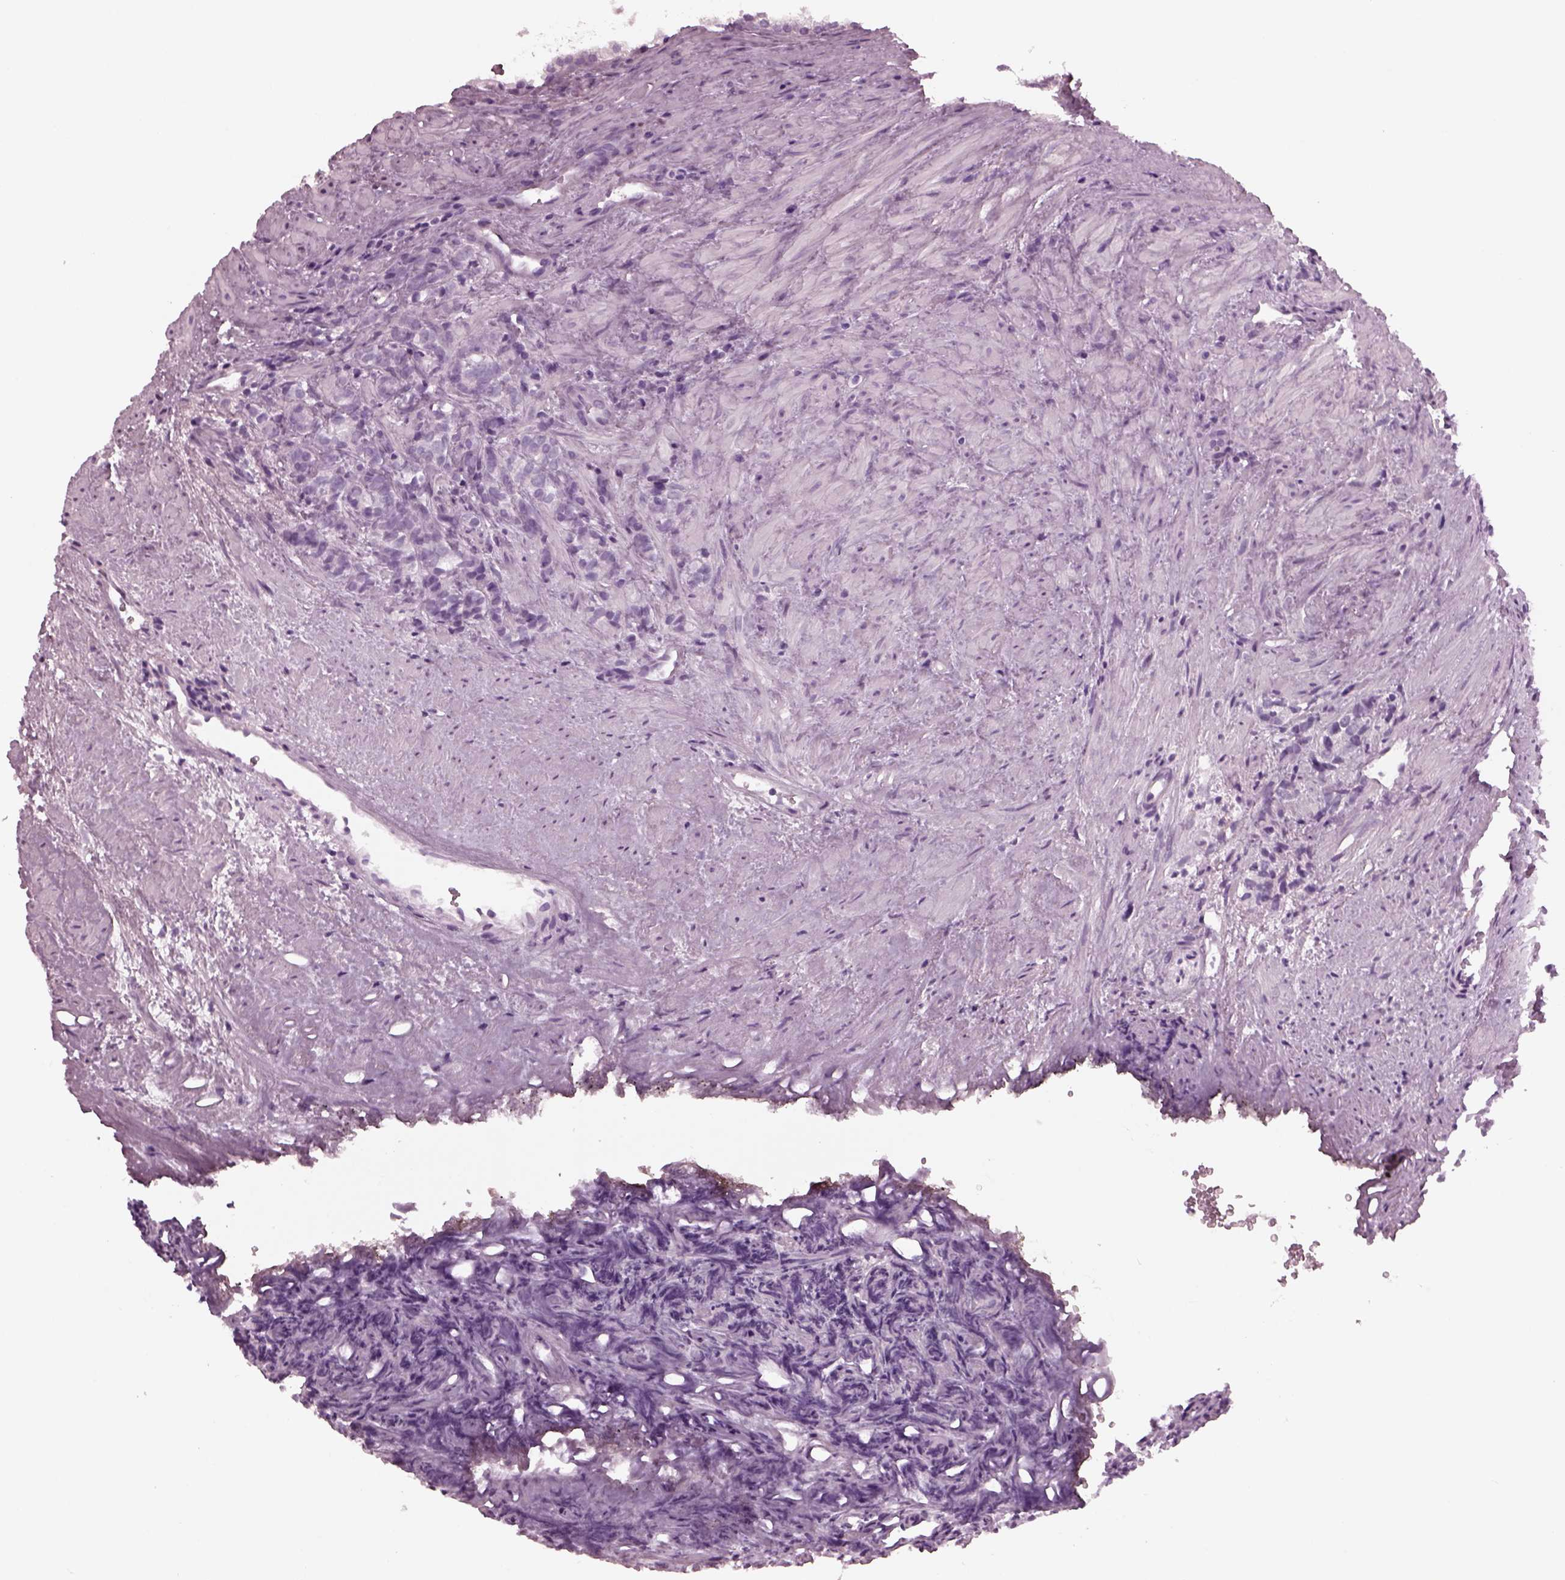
{"staining": {"intensity": "negative", "quantity": "none", "location": "none"}, "tissue": "prostate cancer", "cell_type": "Tumor cells", "image_type": "cancer", "snomed": [{"axis": "morphology", "description": "Adenocarcinoma, High grade"}, {"axis": "topography", "description": "Prostate"}], "caption": "Prostate high-grade adenocarcinoma was stained to show a protein in brown. There is no significant expression in tumor cells.", "gene": "TPPP2", "patient": {"sex": "male", "age": 84}}